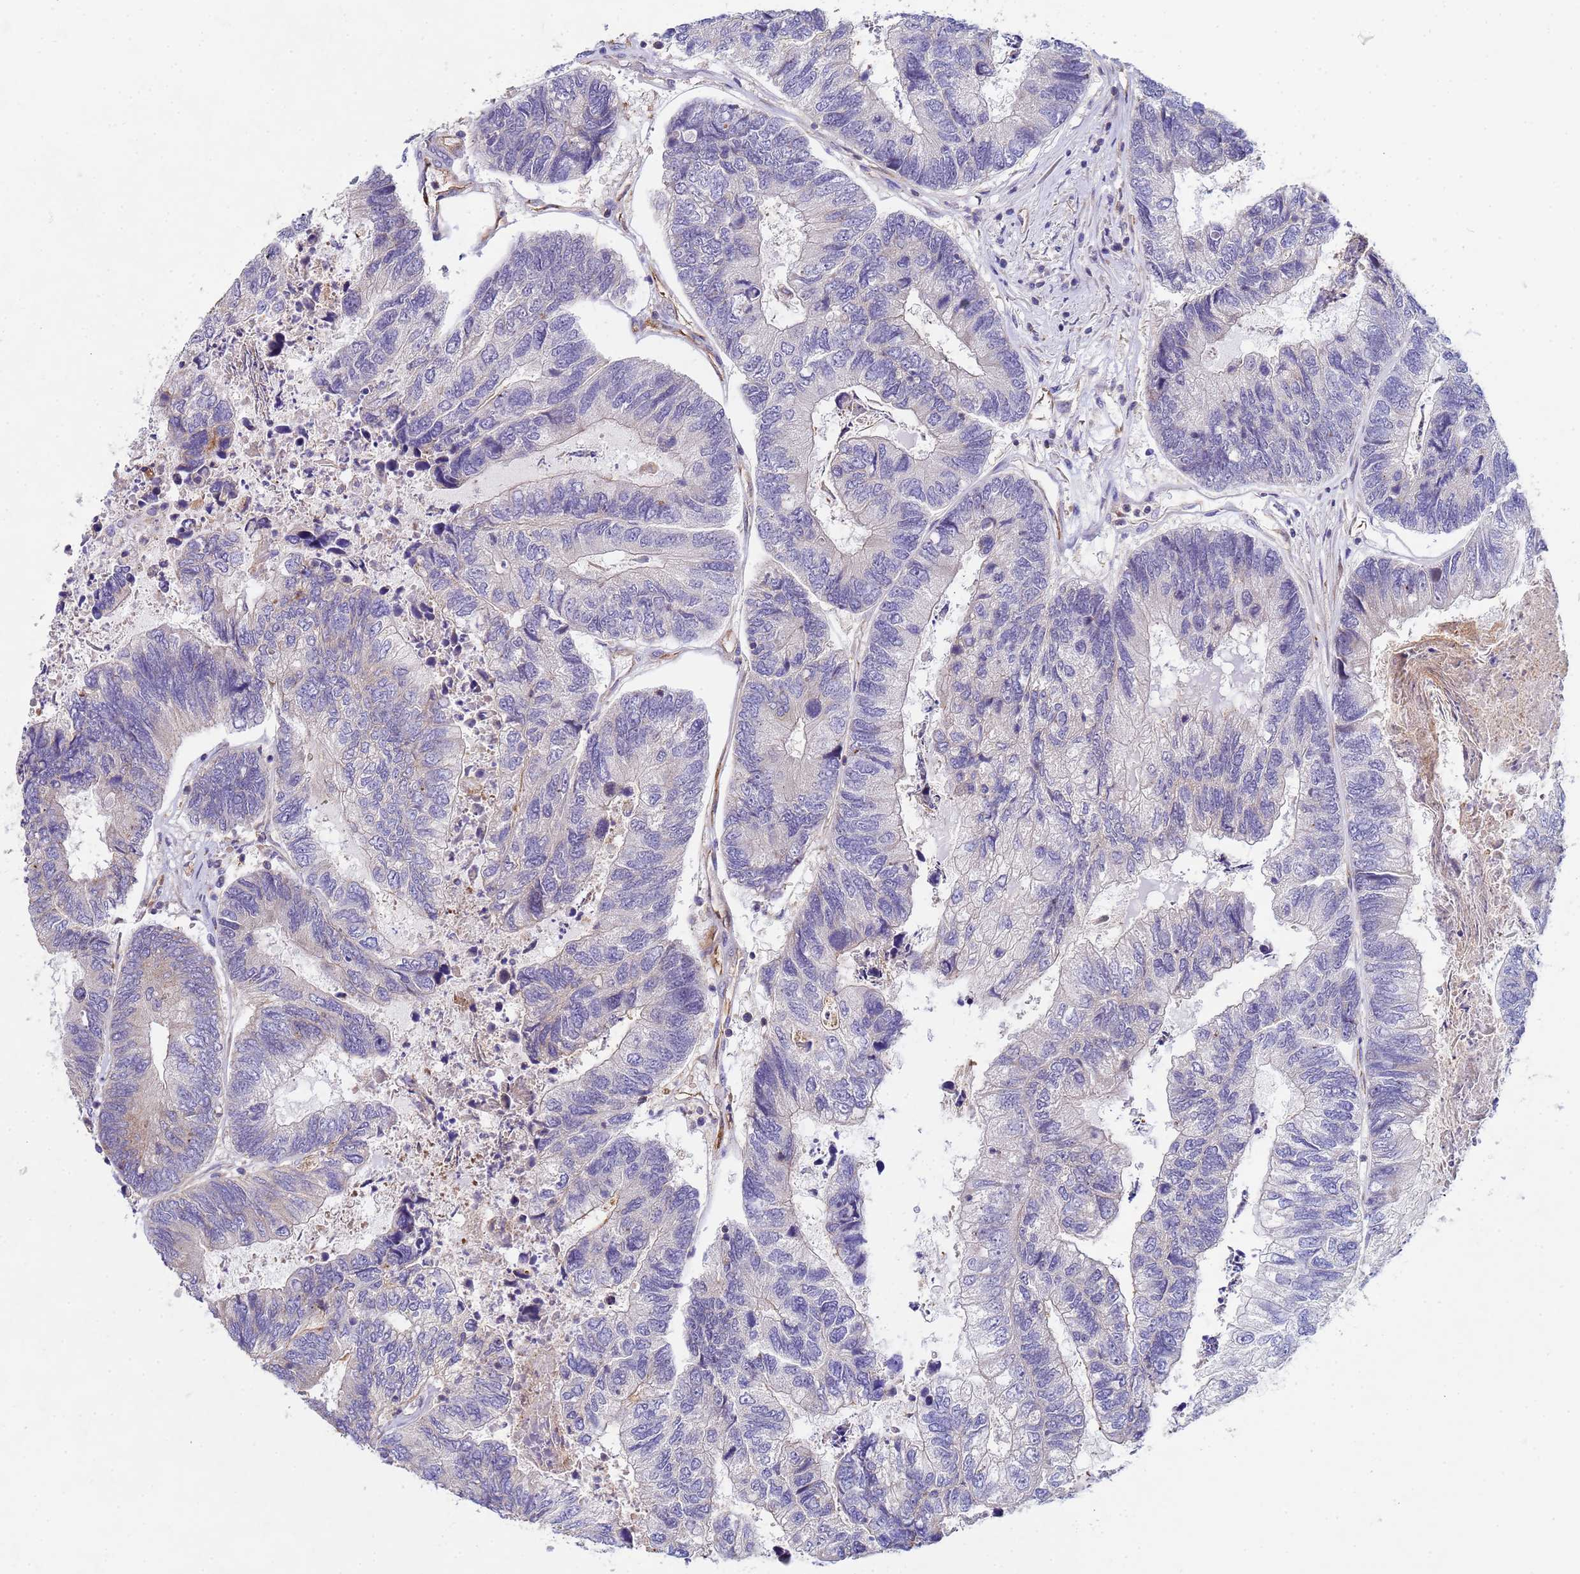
{"staining": {"intensity": "negative", "quantity": "none", "location": "none"}, "tissue": "colorectal cancer", "cell_type": "Tumor cells", "image_type": "cancer", "snomed": [{"axis": "morphology", "description": "Adenocarcinoma, NOS"}, {"axis": "topography", "description": "Colon"}], "caption": "The histopathology image displays no staining of tumor cells in adenocarcinoma (colorectal).", "gene": "CDC34", "patient": {"sex": "female", "age": 67}}